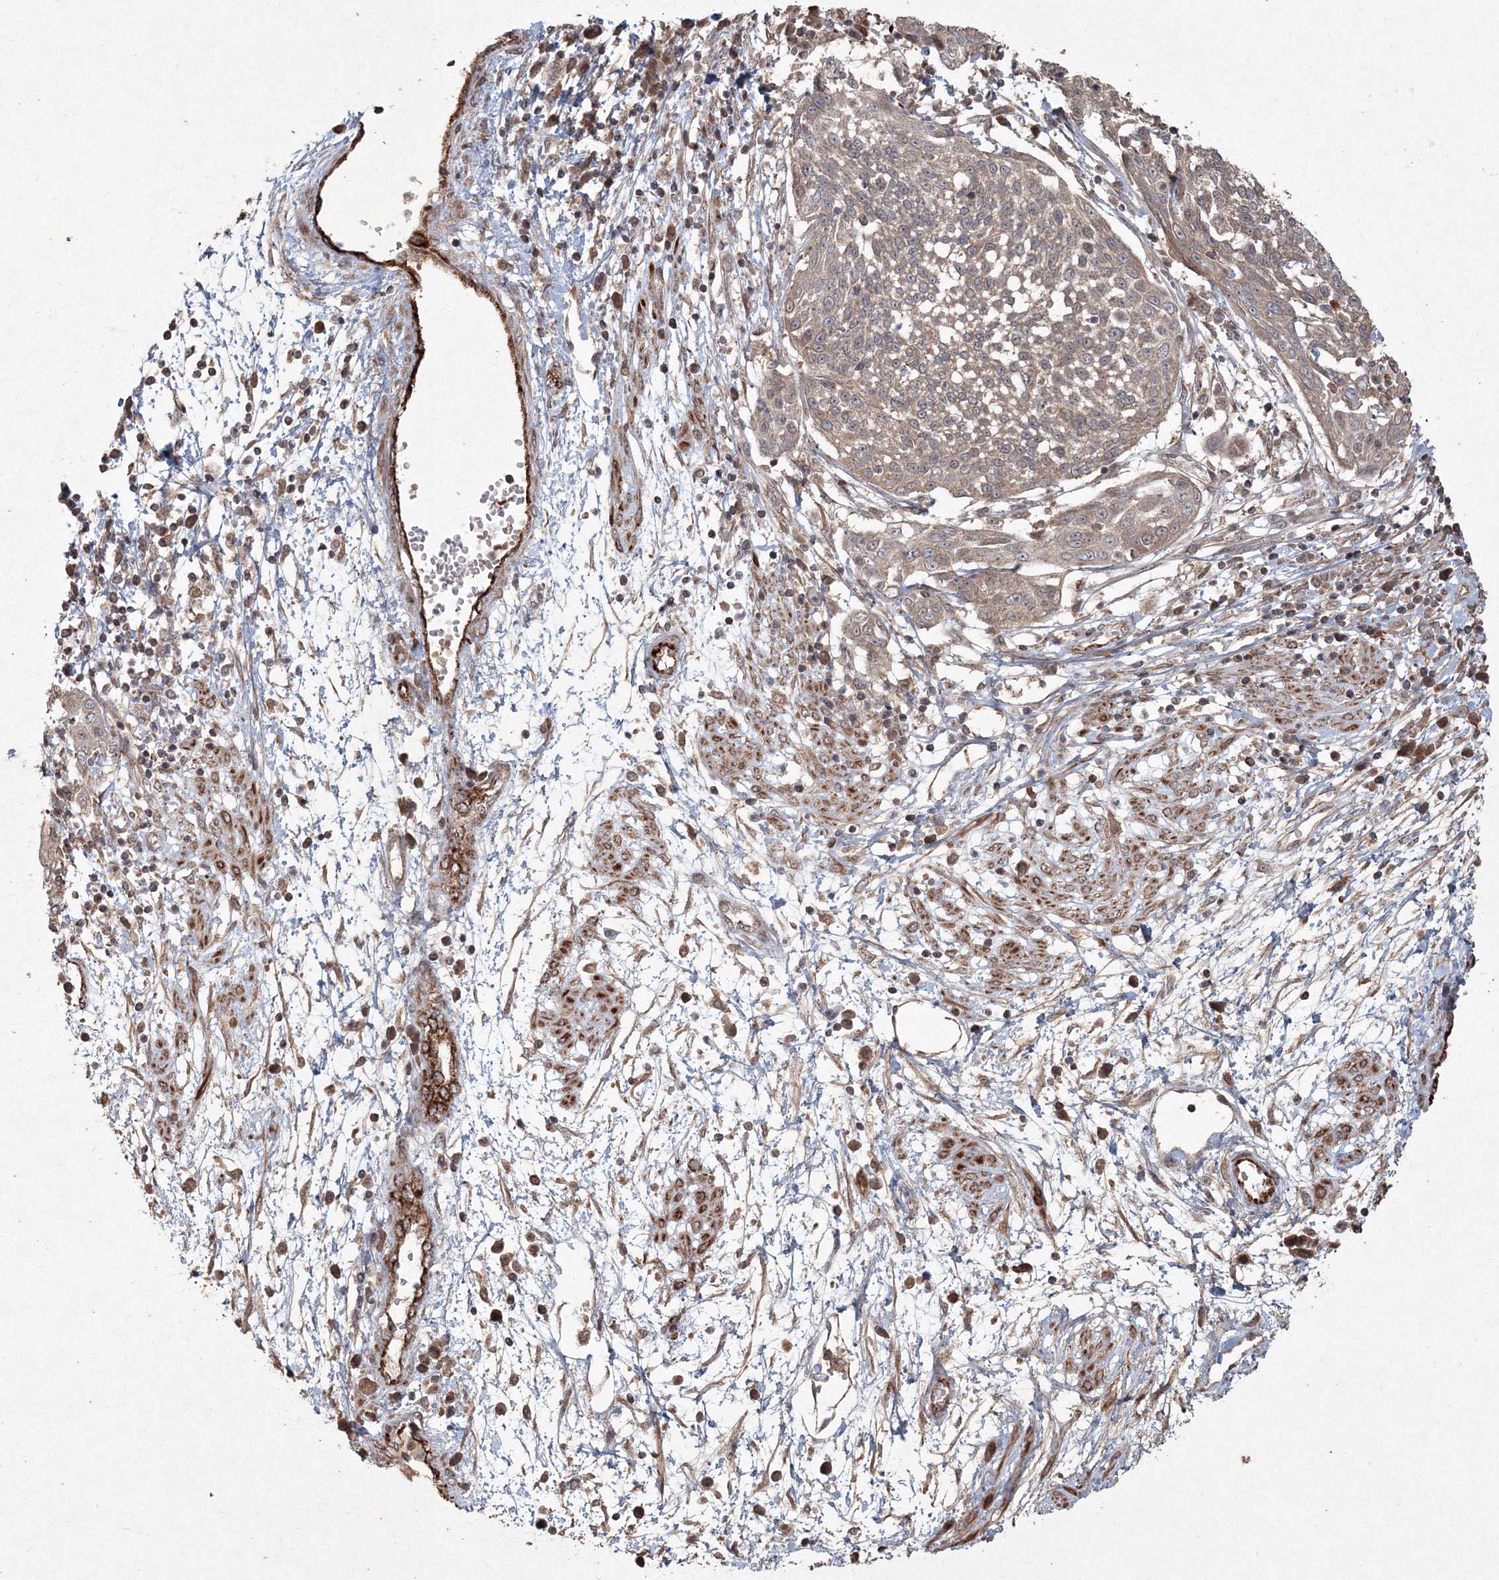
{"staining": {"intensity": "weak", "quantity": ">75%", "location": "cytoplasmic/membranous"}, "tissue": "cervical cancer", "cell_type": "Tumor cells", "image_type": "cancer", "snomed": [{"axis": "morphology", "description": "Squamous cell carcinoma, NOS"}, {"axis": "topography", "description": "Cervix"}], "caption": "IHC (DAB) staining of human cervical squamous cell carcinoma demonstrates weak cytoplasmic/membranous protein staining in approximately >75% of tumor cells.", "gene": "ANAPC16", "patient": {"sex": "female", "age": 34}}